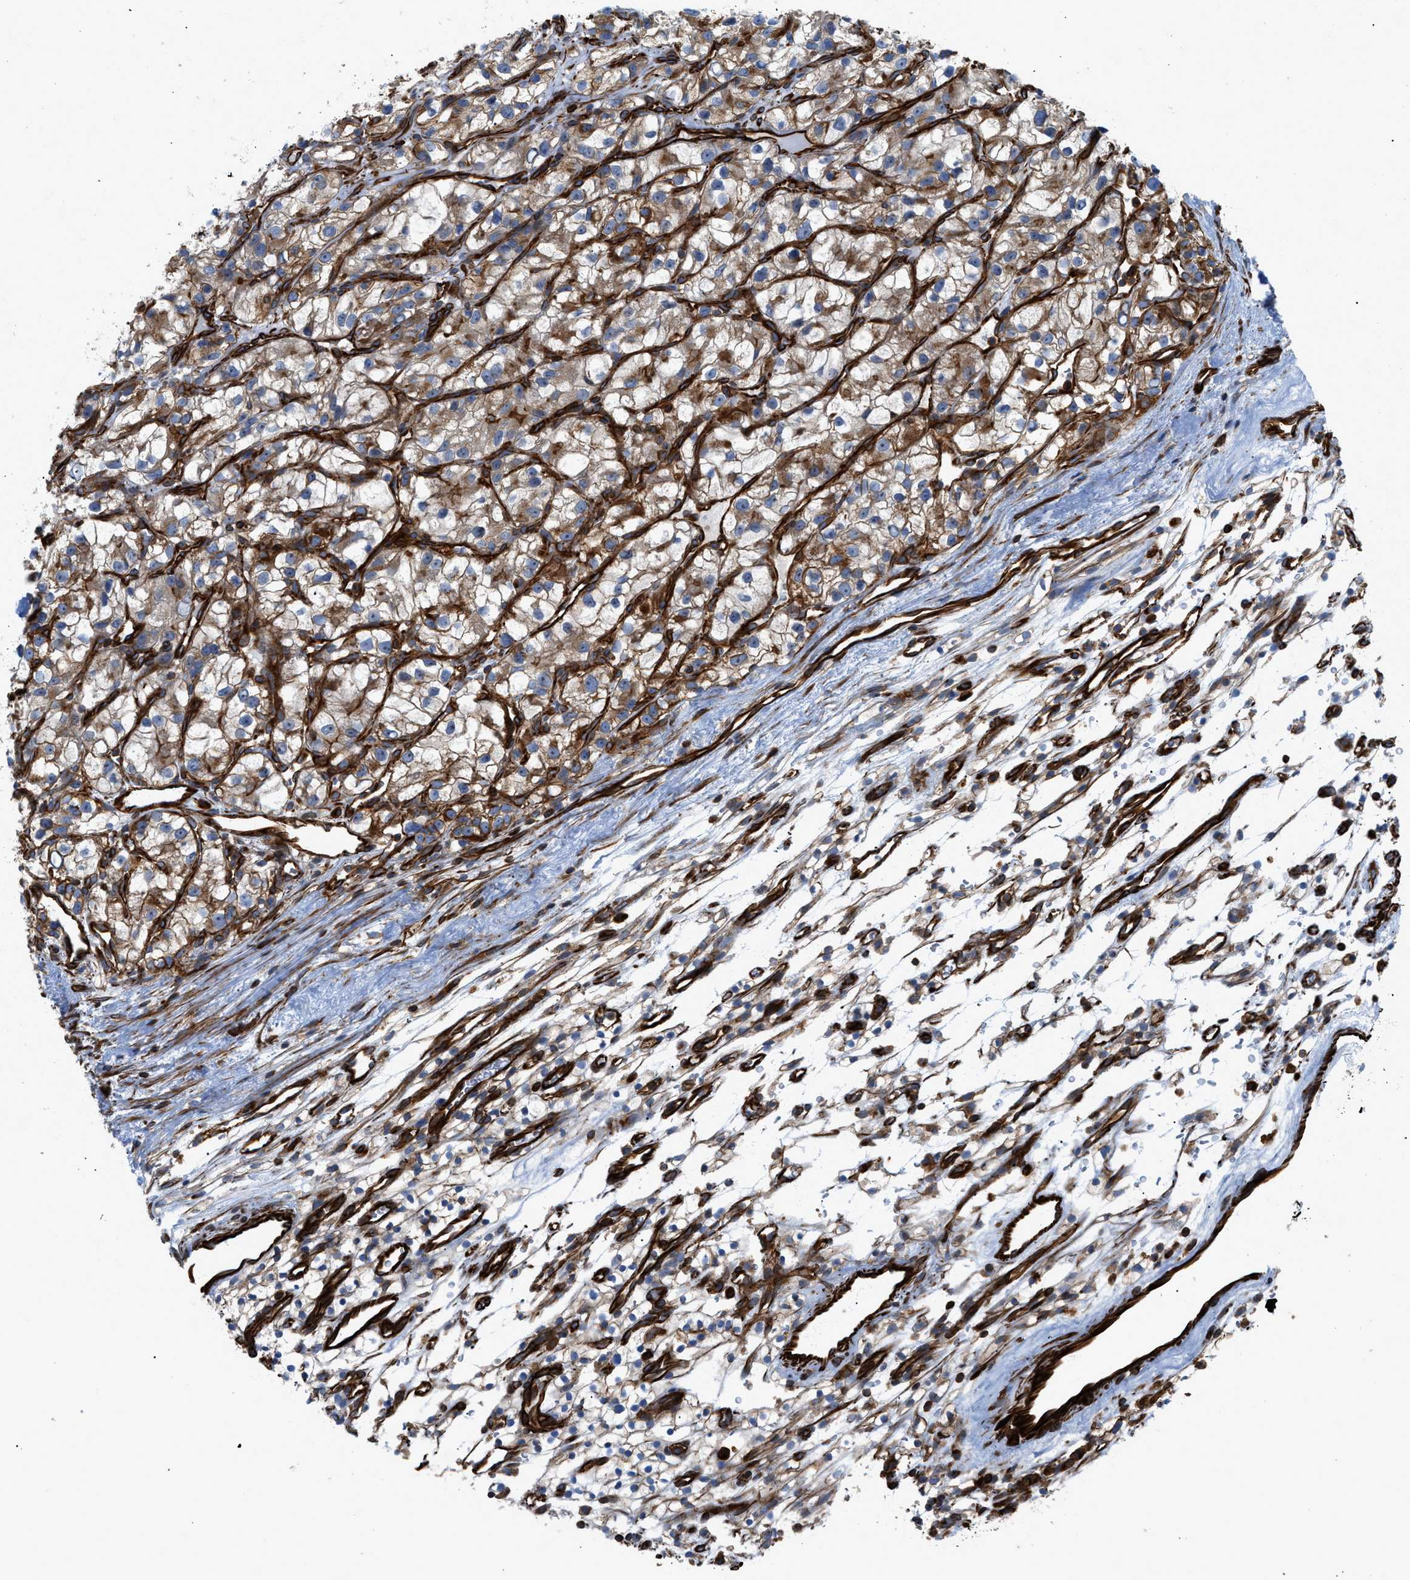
{"staining": {"intensity": "weak", "quantity": "25%-75%", "location": "cytoplasmic/membranous"}, "tissue": "renal cancer", "cell_type": "Tumor cells", "image_type": "cancer", "snomed": [{"axis": "morphology", "description": "Adenocarcinoma, NOS"}, {"axis": "topography", "description": "Kidney"}], "caption": "This photomicrograph shows renal cancer (adenocarcinoma) stained with immunohistochemistry (IHC) to label a protein in brown. The cytoplasmic/membranous of tumor cells show weak positivity for the protein. Nuclei are counter-stained blue.", "gene": "PTPRE", "patient": {"sex": "female", "age": 57}}